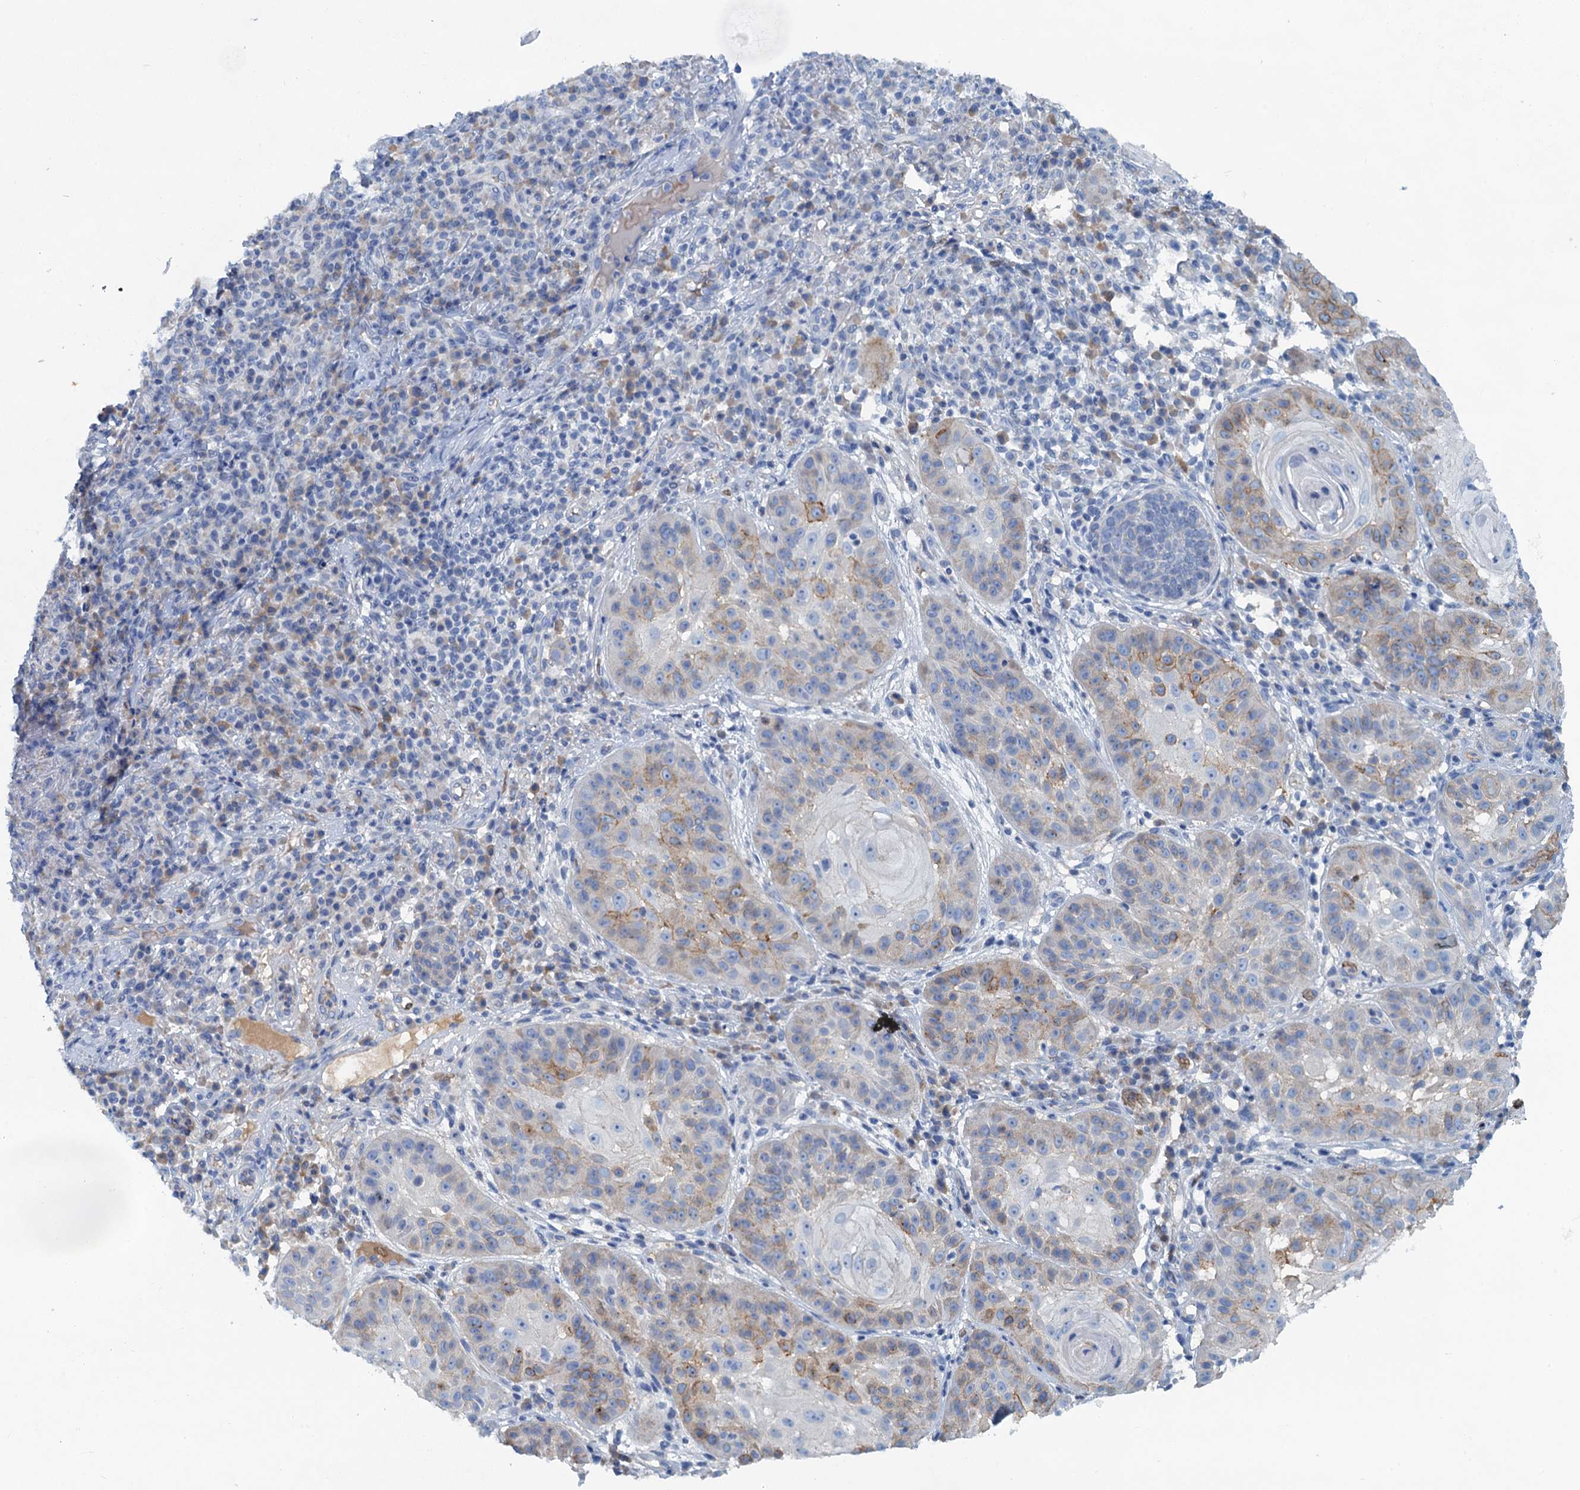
{"staining": {"intensity": "weak", "quantity": "25%-75%", "location": "cytoplasmic/membranous"}, "tissue": "skin cancer", "cell_type": "Tumor cells", "image_type": "cancer", "snomed": [{"axis": "morphology", "description": "Normal tissue, NOS"}, {"axis": "morphology", "description": "Basal cell carcinoma"}, {"axis": "topography", "description": "Skin"}], "caption": "Tumor cells display weak cytoplasmic/membranous positivity in about 25%-75% of cells in basal cell carcinoma (skin).", "gene": "MYADML2", "patient": {"sex": "male", "age": 93}}